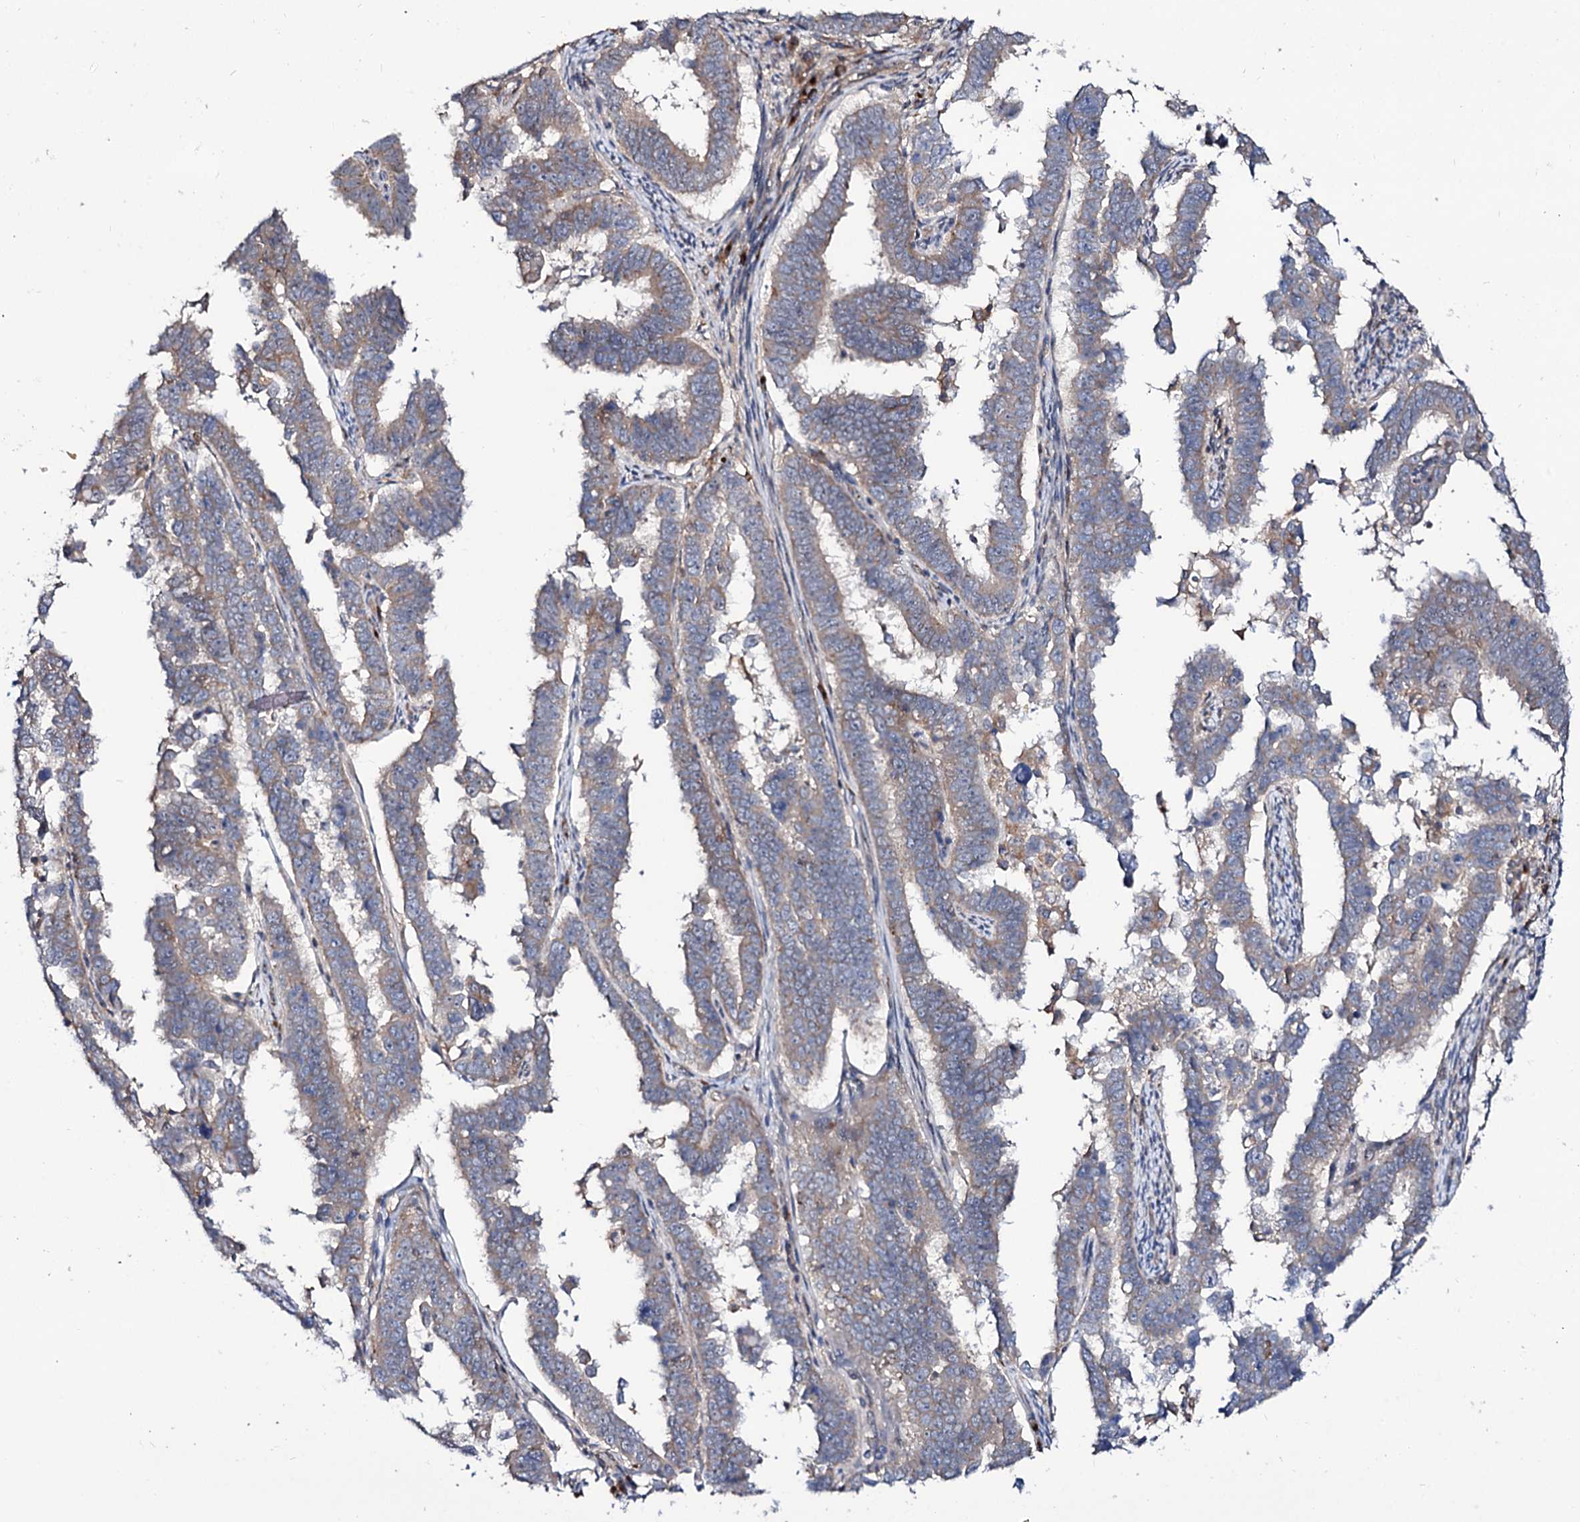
{"staining": {"intensity": "weak", "quantity": ">75%", "location": "cytoplasmic/membranous"}, "tissue": "endometrial cancer", "cell_type": "Tumor cells", "image_type": "cancer", "snomed": [{"axis": "morphology", "description": "Adenocarcinoma, NOS"}, {"axis": "topography", "description": "Endometrium"}], "caption": "The immunohistochemical stain labels weak cytoplasmic/membranous positivity in tumor cells of endometrial adenocarcinoma tissue.", "gene": "SEC24A", "patient": {"sex": "female", "age": 75}}